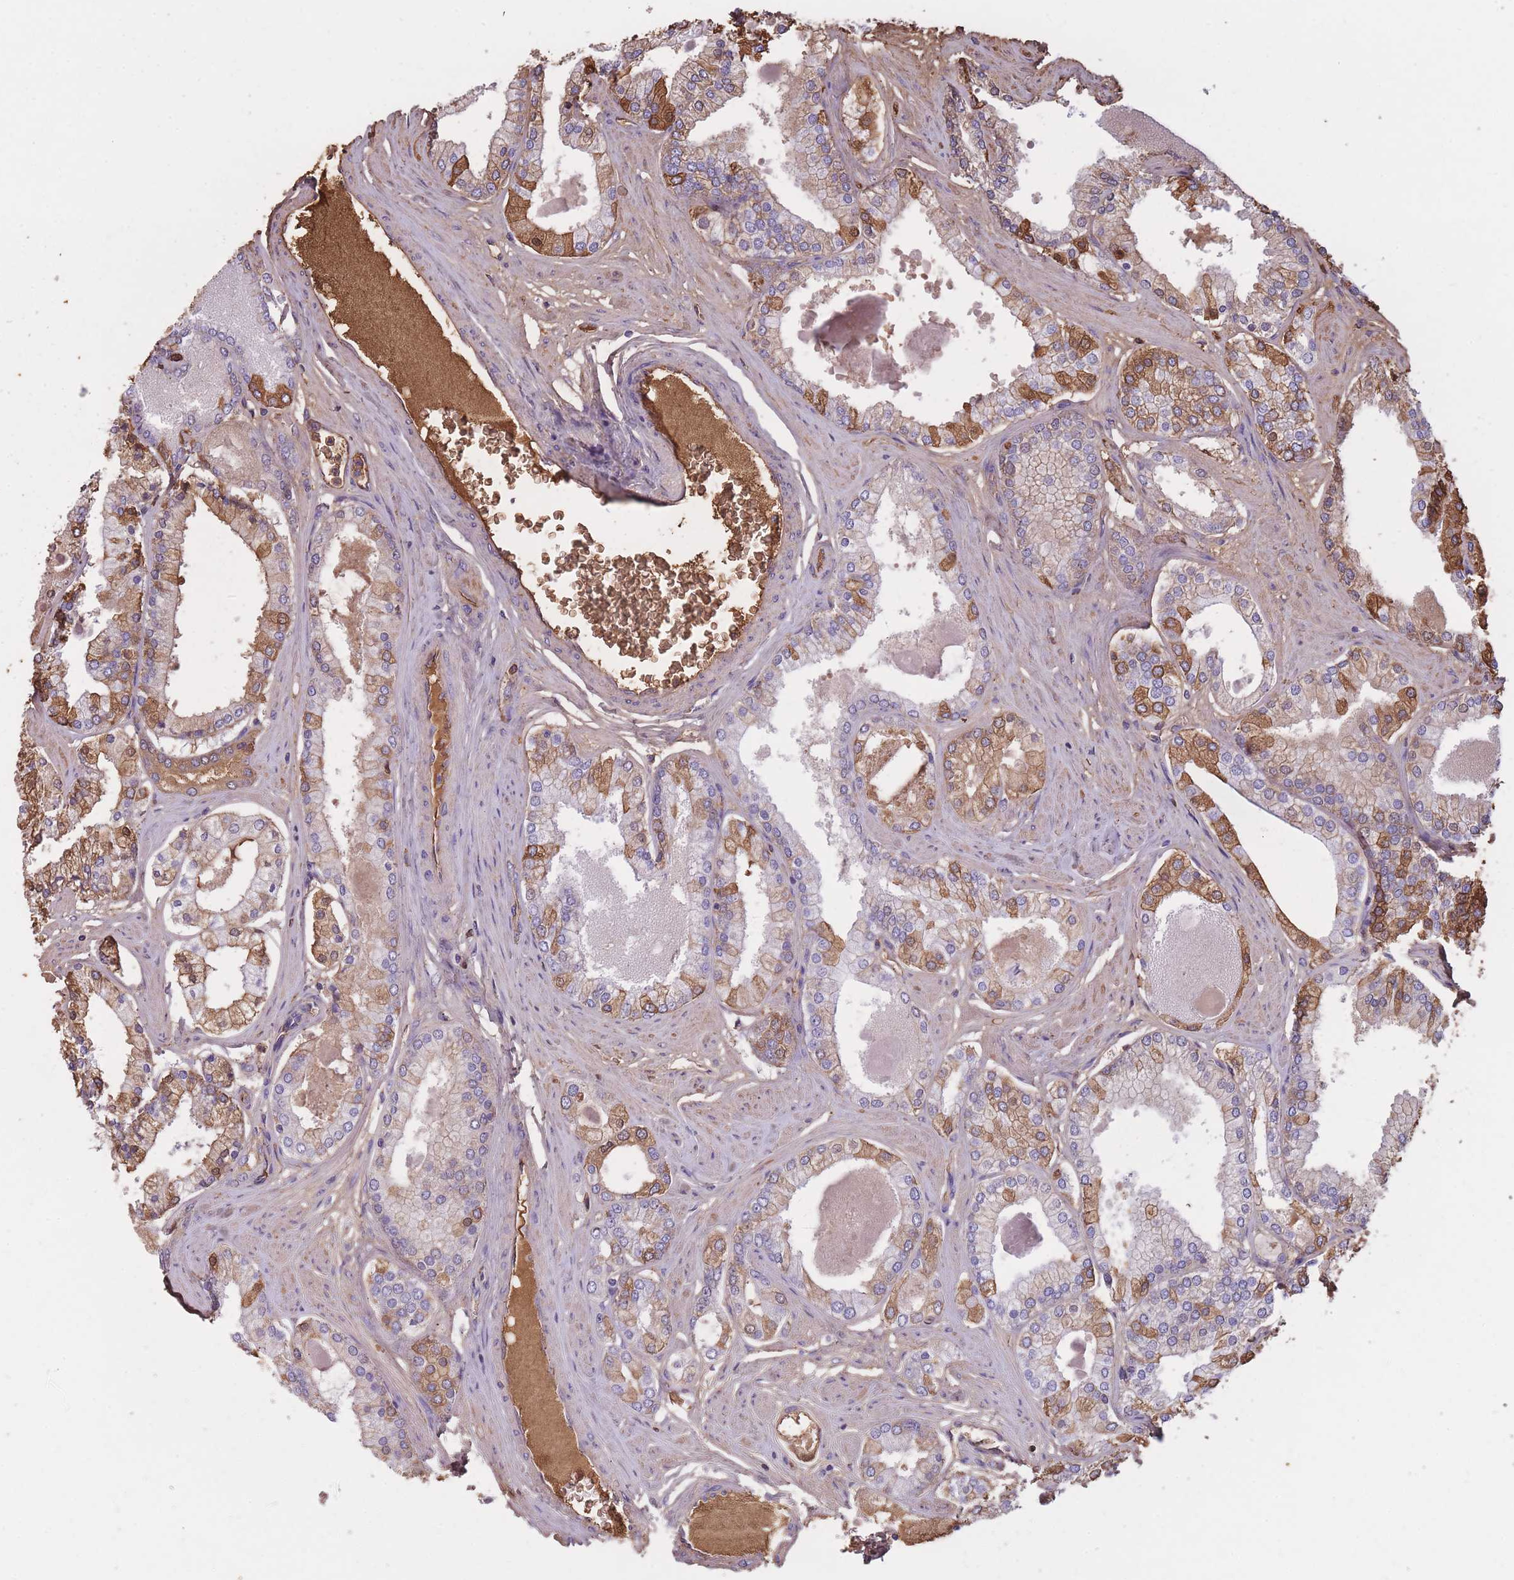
{"staining": {"intensity": "moderate", "quantity": "25%-75%", "location": "cytoplasmic/membranous"}, "tissue": "prostate cancer", "cell_type": "Tumor cells", "image_type": "cancer", "snomed": [{"axis": "morphology", "description": "Adenocarcinoma, Low grade"}, {"axis": "topography", "description": "Prostate"}], "caption": "This histopathology image reveals immunohistochemistry (IHC) staining of human prostate low-grade adenocarcinoma, with medium moderate cytoplasmic/membranous expression in about 25%-75% of tumor cells.", "gene": "KAT2A", "patient": {"sex": "male", "age": 42}}